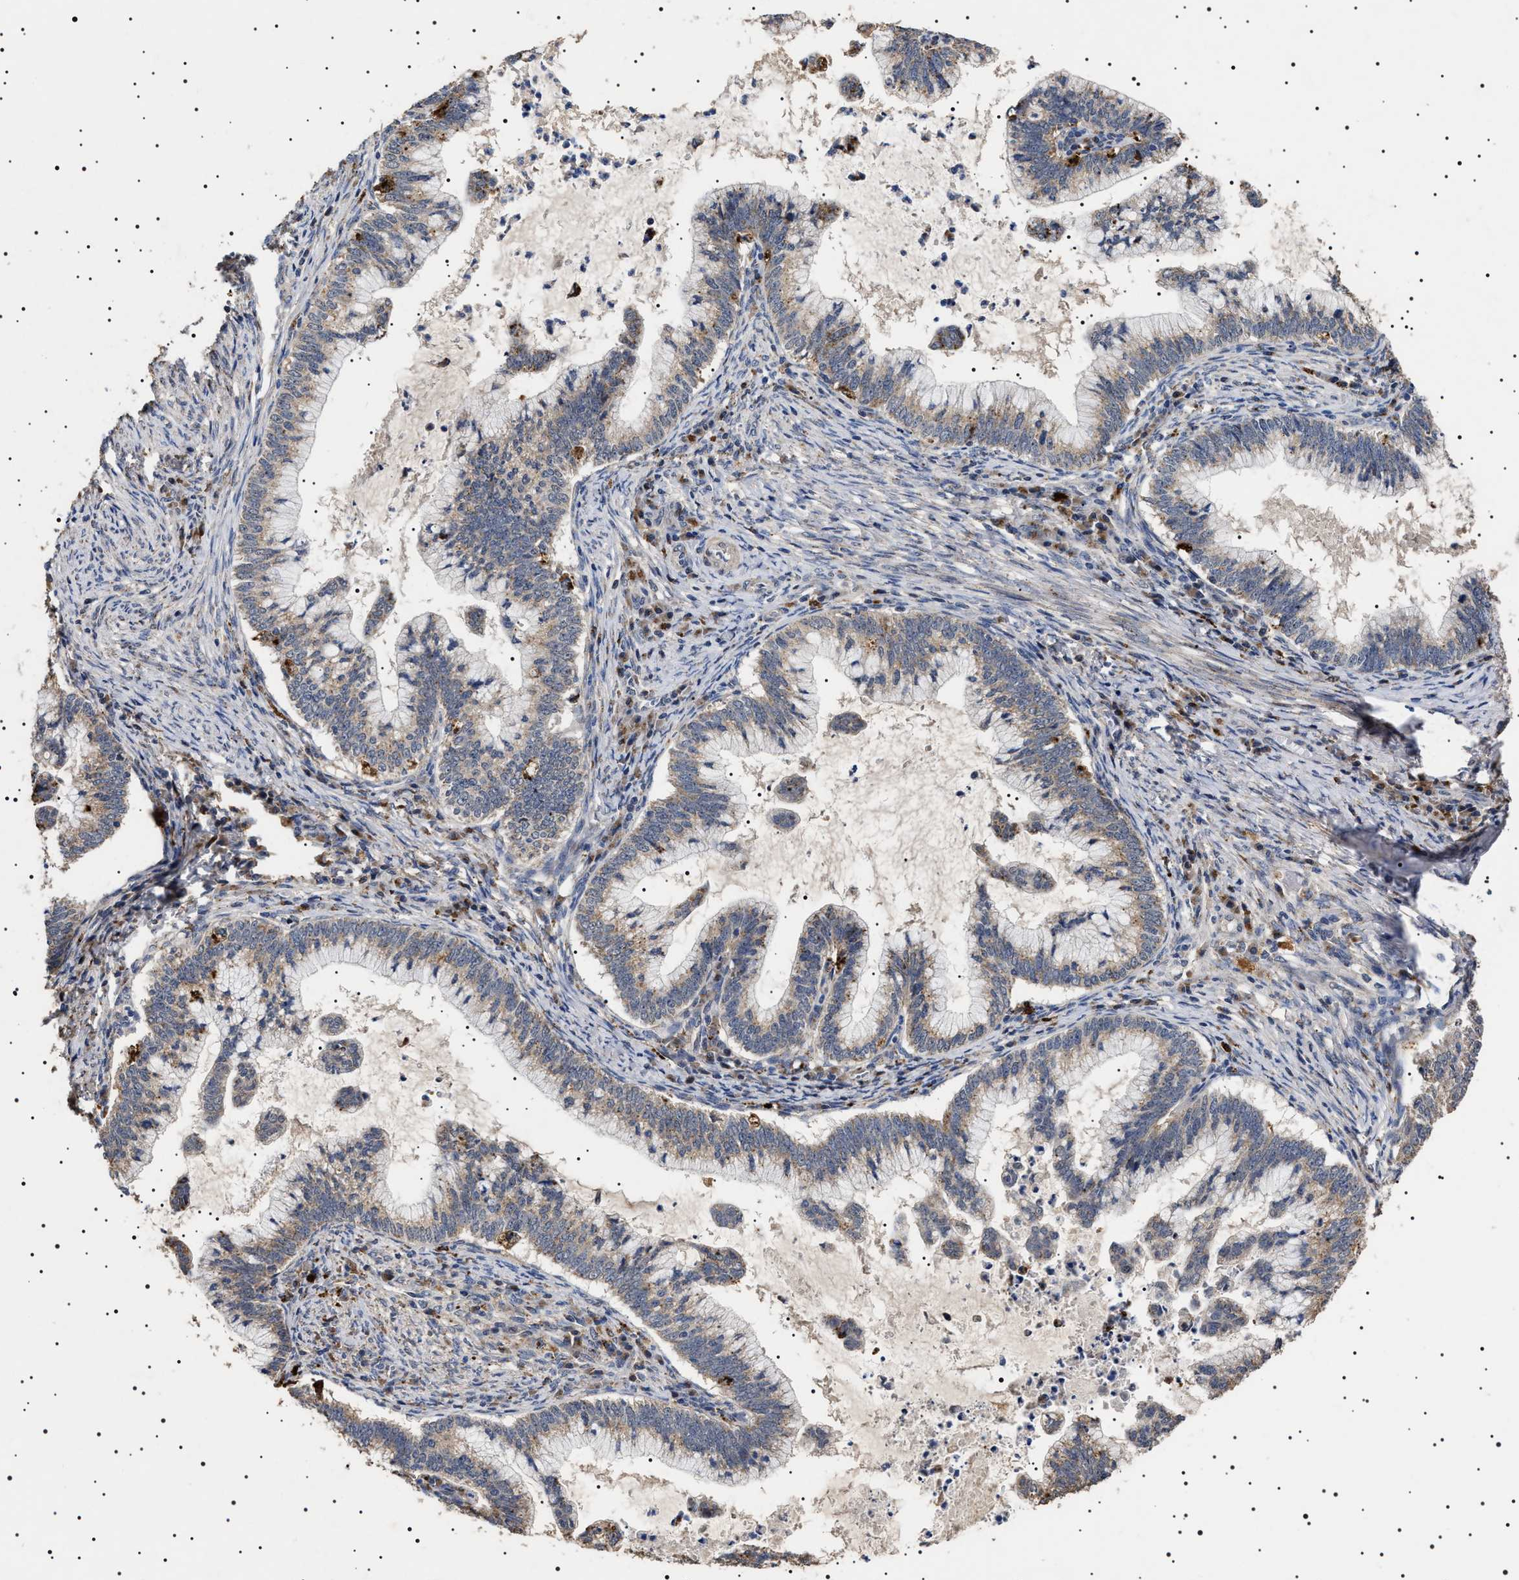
{"staining": {"intensity": "weak", "quantity": "<25%", "location": "cytoplasmic/membranous"}, "tissue": "cervical cancer", "cell_type": "Tumor cells", "image_type": "cancer", "snomed": [{"axis": "morphology", "description": "Adenocarcinoma, NOS"}, {"axis": "topography", "description": "Cervix"}], "caption": "The IHC photomicrograph has no significant expression in tumor cells of cervical adenocarcinoma tissue.", "gene": "RAB34", "patient": {"sex": "female", "age": 36}}